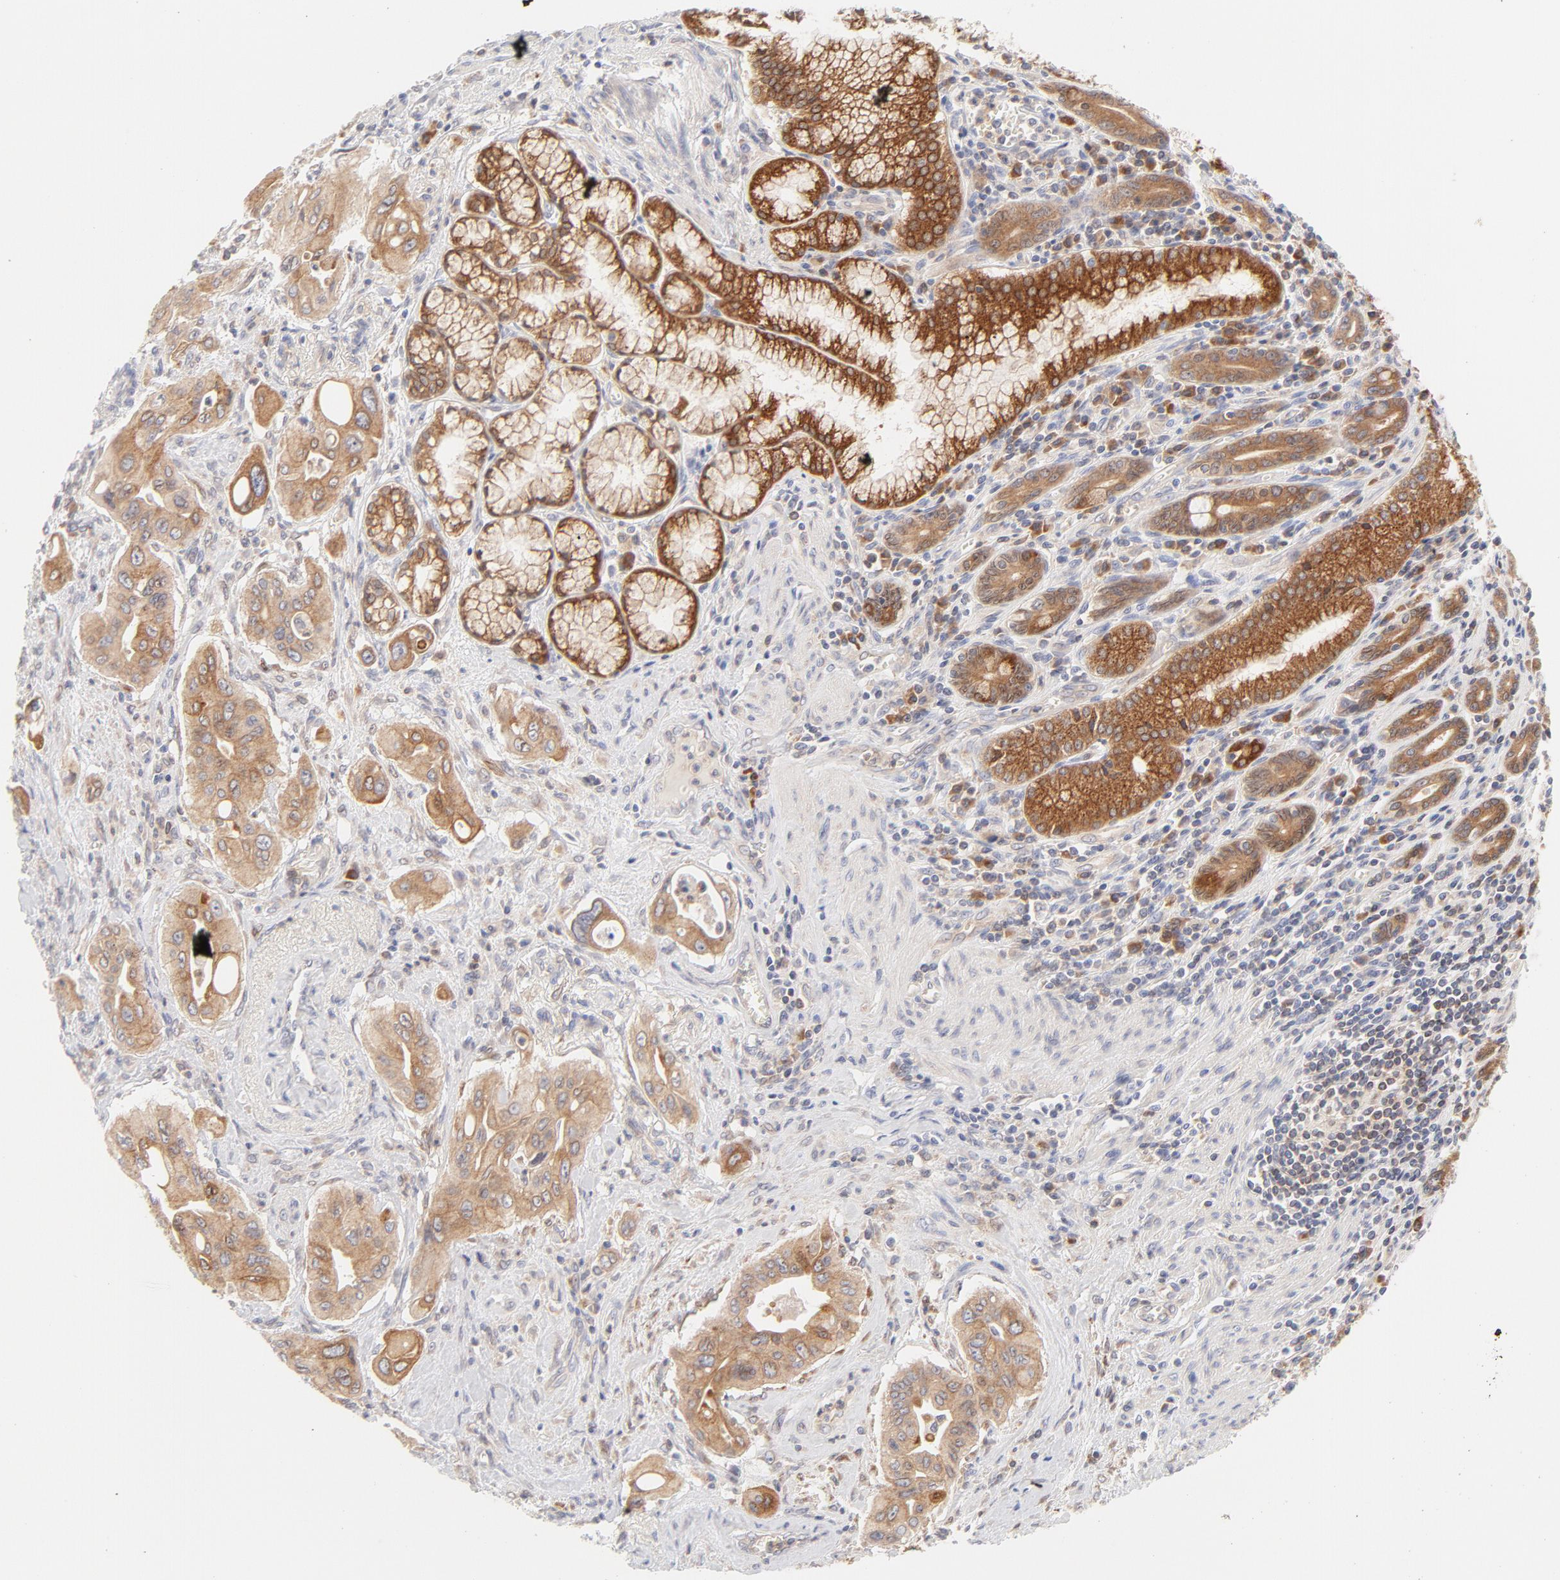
{"staining": {"intensity": "moderate", "quantity": ">75%", "location": "cytoplasmic/membranous"}, "tissue": "pancreatic cancer", "cell_type": "Tumor cells", "image_type": "cancer", "snomed": [{"axis": "morphology", "description": "Adenocarcinoma, NOS"}, {"axis": "topography", "description": "Pancreas"}], "caption": "Approximately >75% of tumor cells in human pancreatic cancer reveal moderate cytoplasmic/membranous protein expression as visualized by brown immunohistochemical staining.", "gene": "RPS6KA1", "patient": {"sex": "male", "age": 77}}